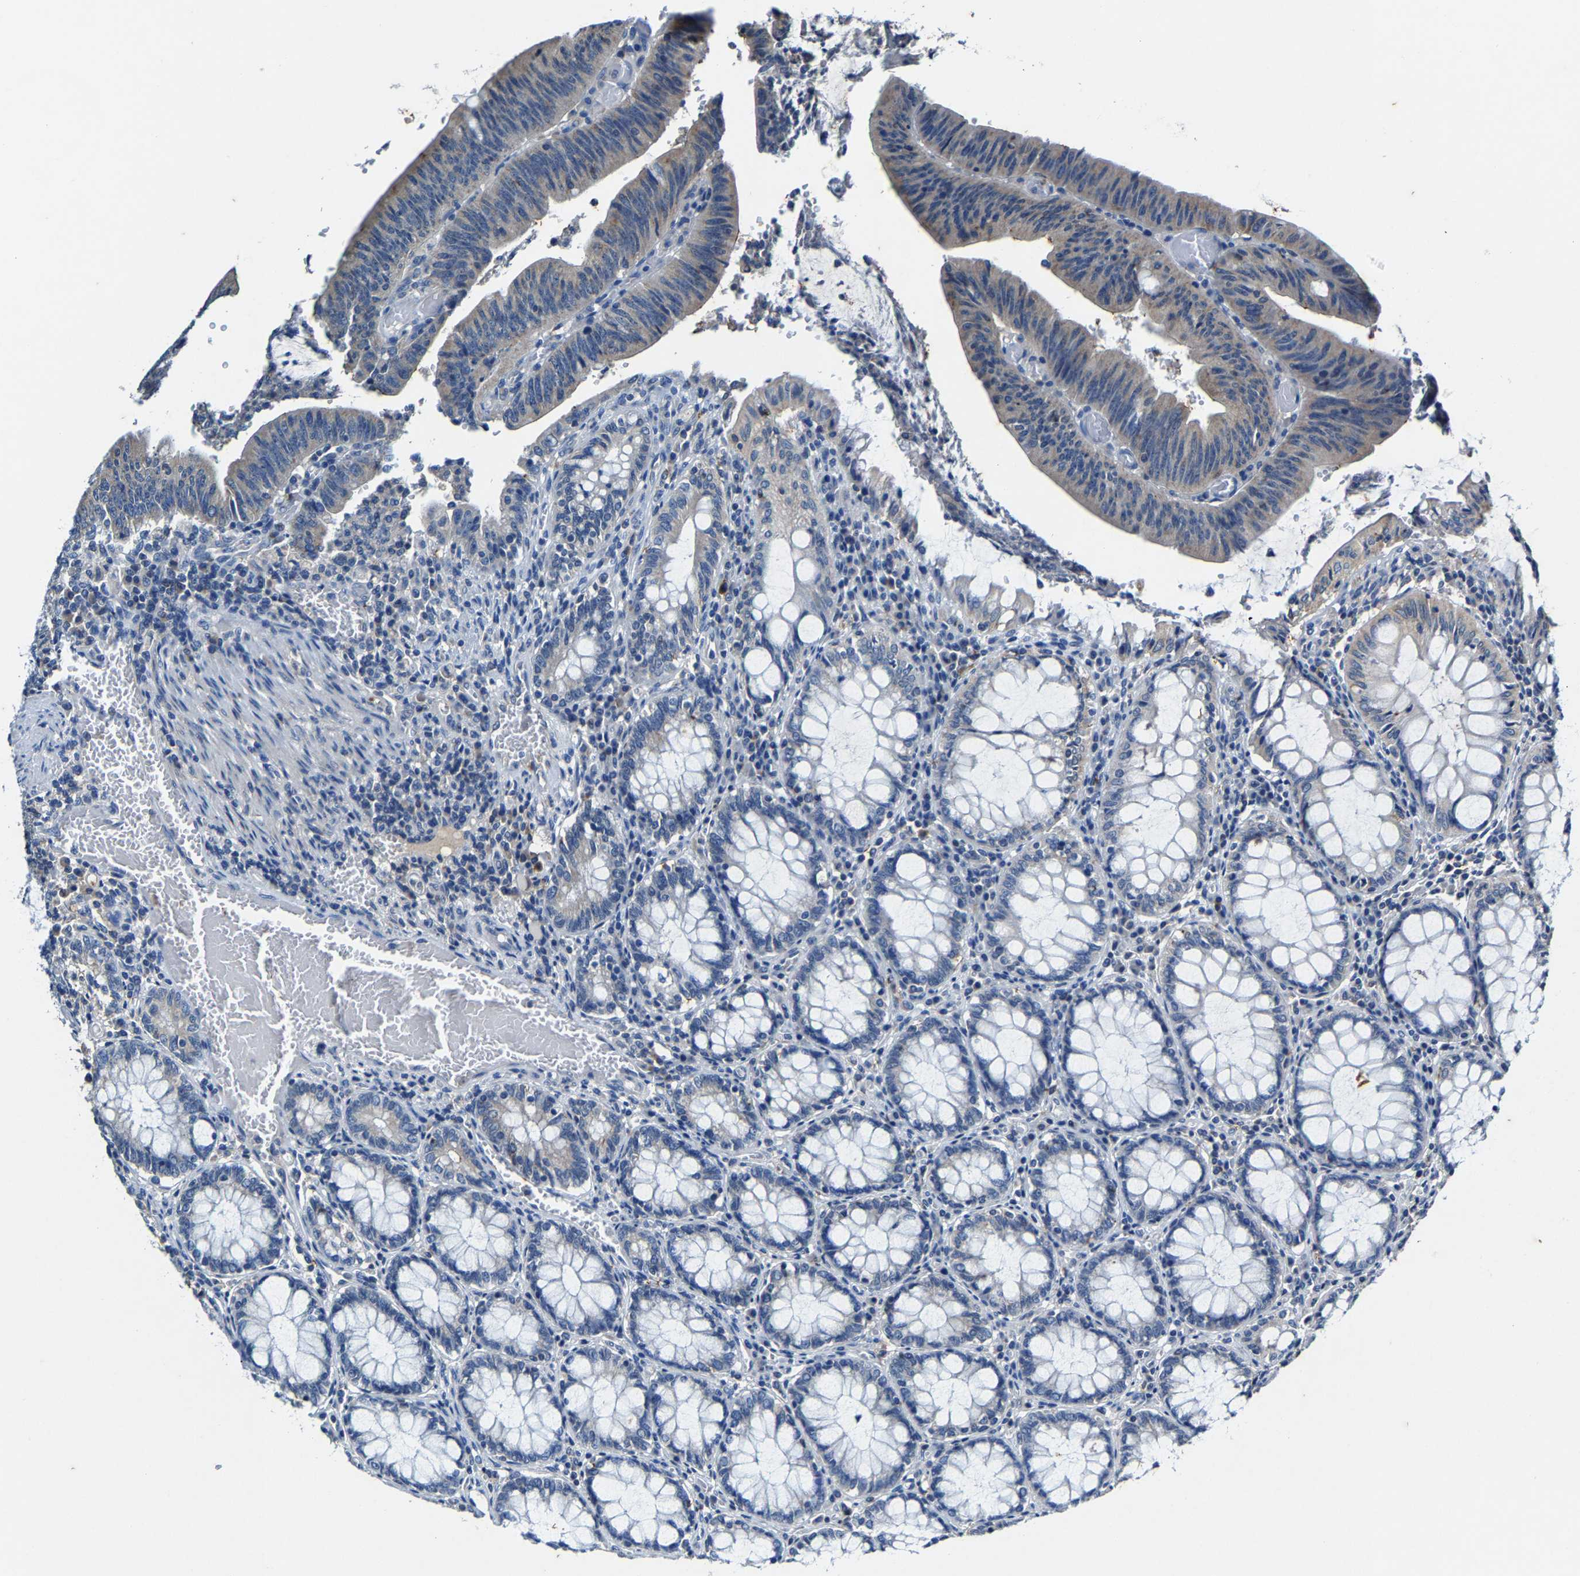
{"staining": {"intensity": "negative", "quantity": "none", "location": "none"}, "tissue": "colorectal cancer", "cell_type": "Tumor cells", "image_type": "cancer", "snomed": [{"axis": "morphology", "description": "Normal tissue, NOS"}, {"axis": "morphology", "description": "Adenocarcinoma, NOS"}, {"axis": "topography", "description": "Rectum"}], "caption": "Colorectal cancer was stained to show a protein in brown. There is no significant expression in tumor cells.", "gene": "SLC25A25", "patient": {"sex": "female", "age": 66}}